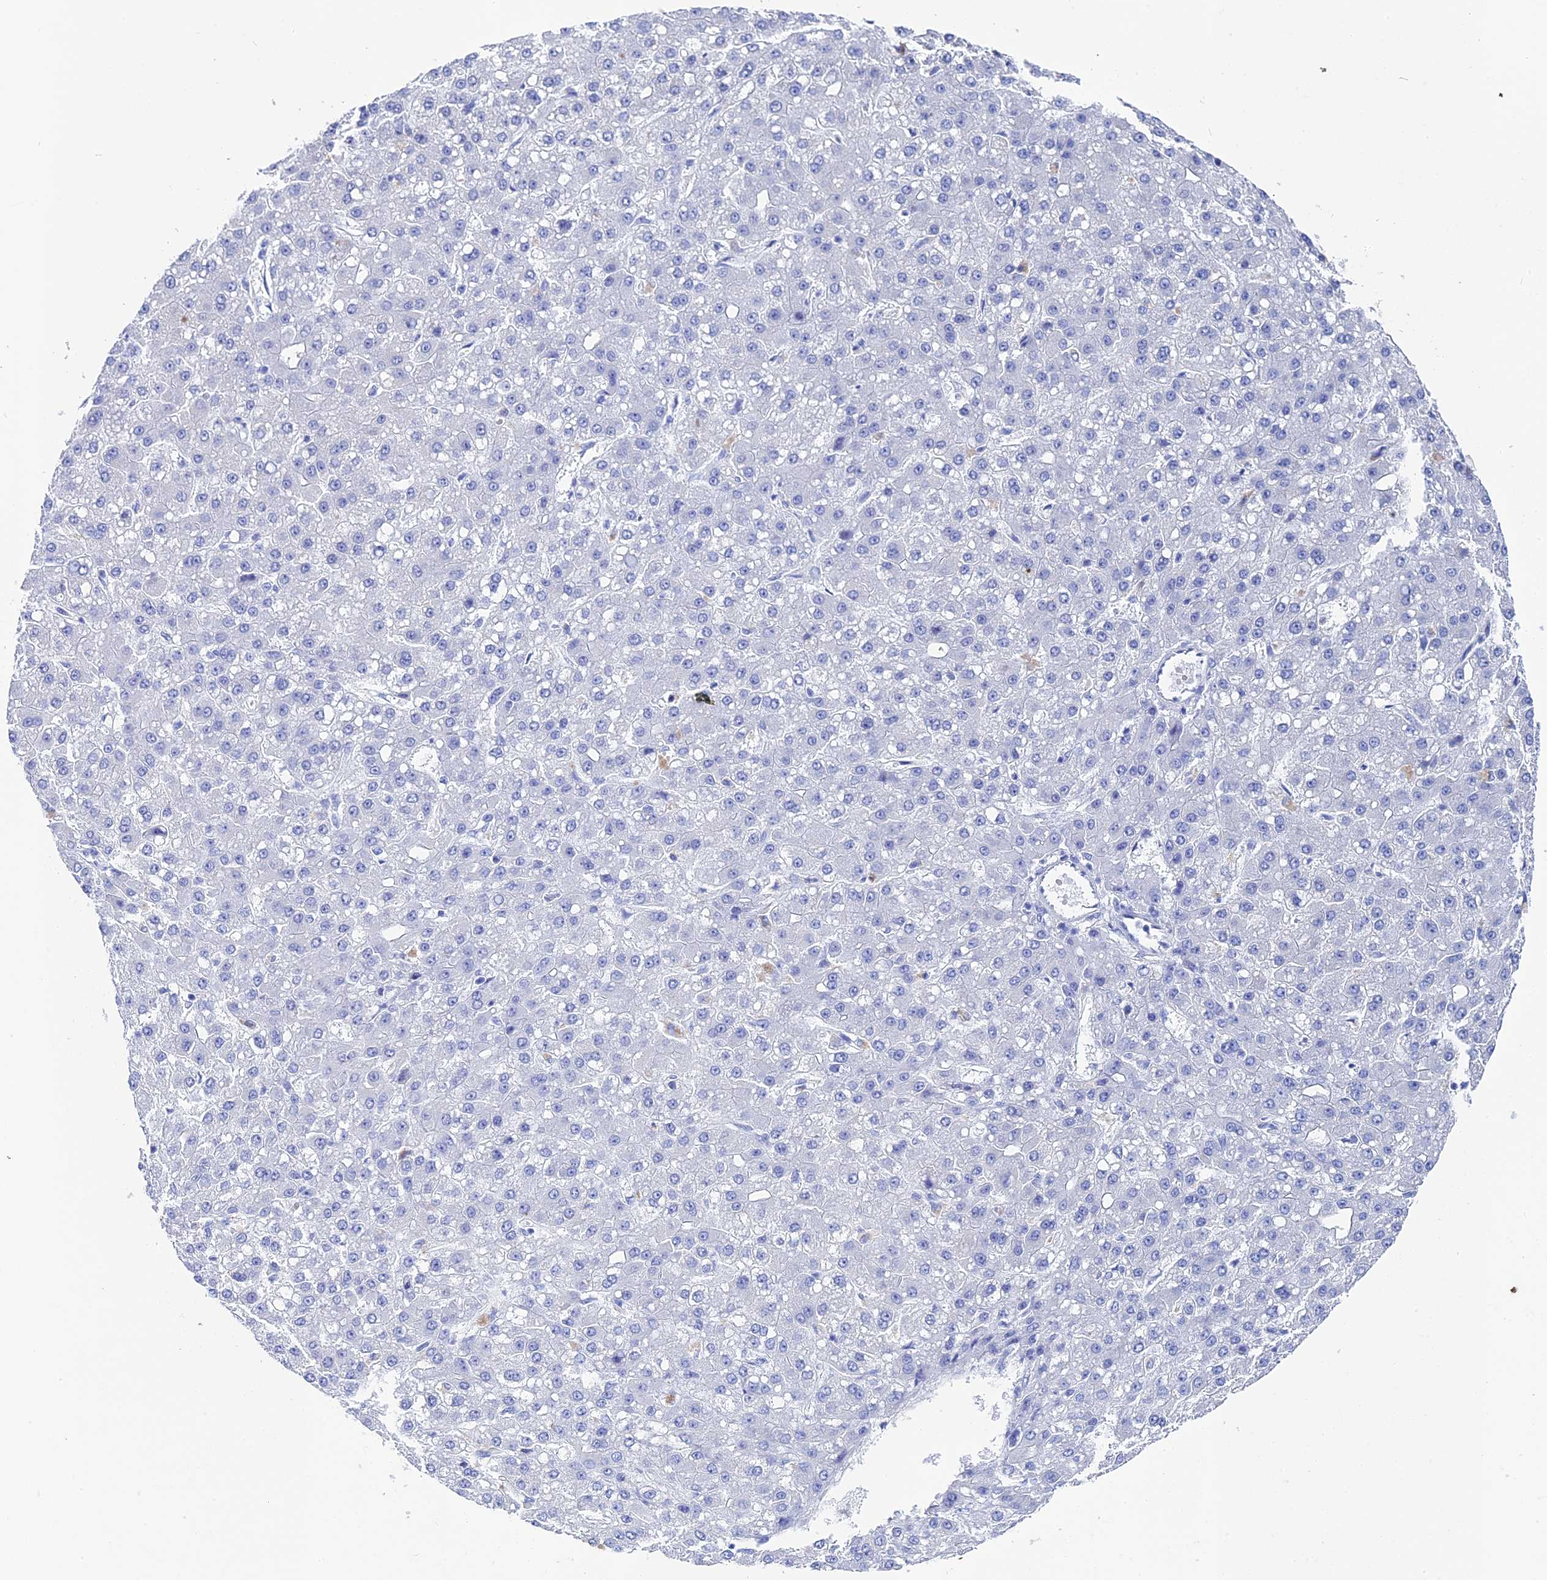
{"staining": {"intensity": "negative", "quantity": "none", "location": "none"}, "tissue": "liver cancer", "cell_type": "Tumor cells", "image_type": "cancer", "snomed": [{"axis": "morphology", "description": "Carcinoma, Hepatocellular, NOS"}, {"axis": "topography", "description": "Liver"}], "caption": "Tumor cells show no significant protein expression in hepatocellular carcinoma (liver). (DAB (3,3'-diaminobenzidine) IHC visualized using brightfield microscopy, high magnification).", "gene": "UNC119", "patient": {"sex": "male", "age": 67}}